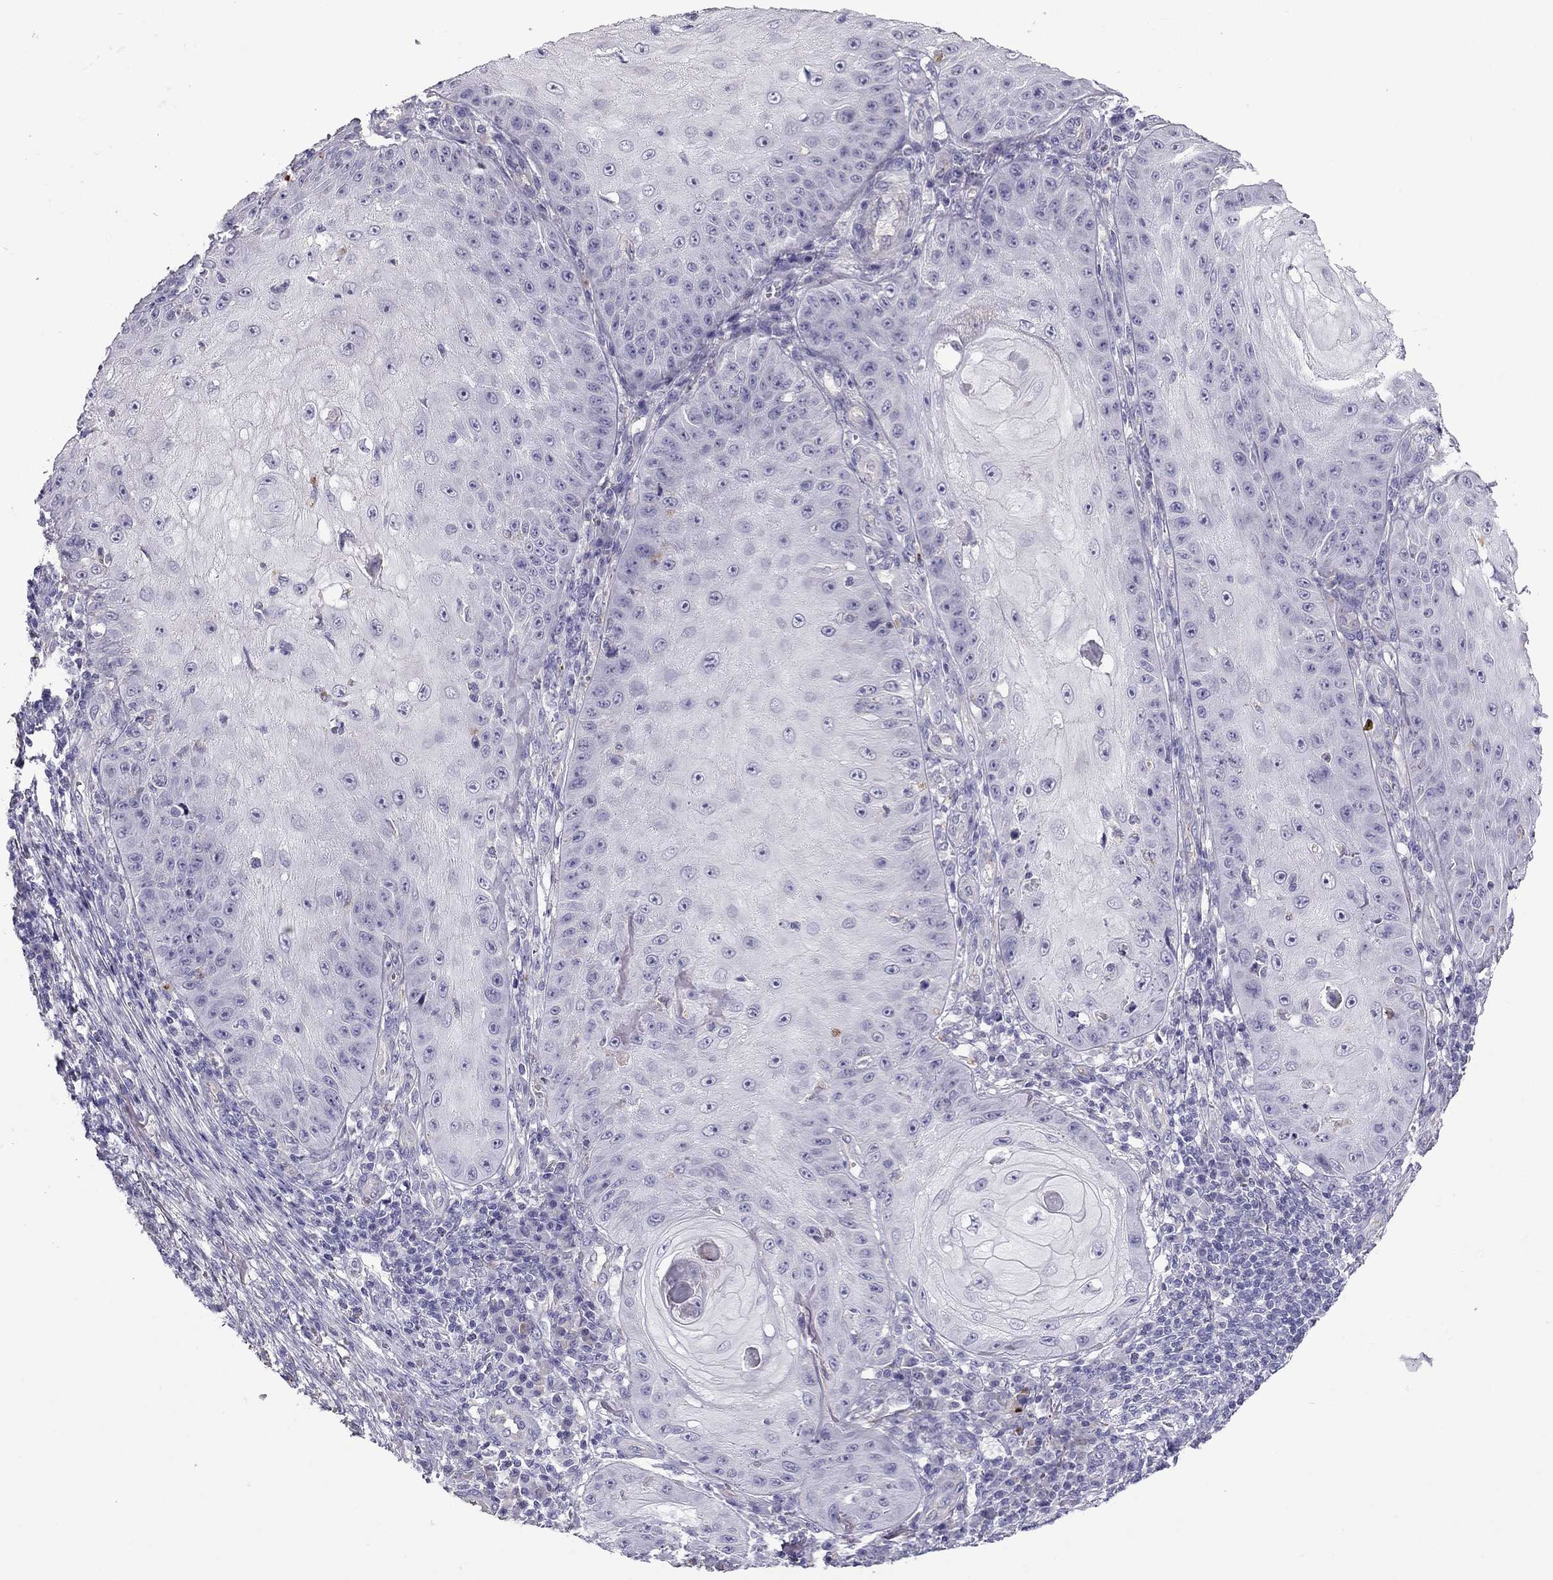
{"staining": {"intensity": "negative", "quantity": "none", "location": "none"}, "tissue": "skin cancer", "cell_type": "Tumor cells", "image_type": "cancer", "snomed": [{"axis": "morphology", "description": "Squamous cell carcinoma, NOS"}, {"axis": "topography", "description": "Skin"}], "caption": "IHC image of human squamous cell carcinoma (skin) stained for a protein (brown), which demonstrates no staining in tumor cells.", "gene": "STOML3", "patient": {"sex": "male", "age": 70}}